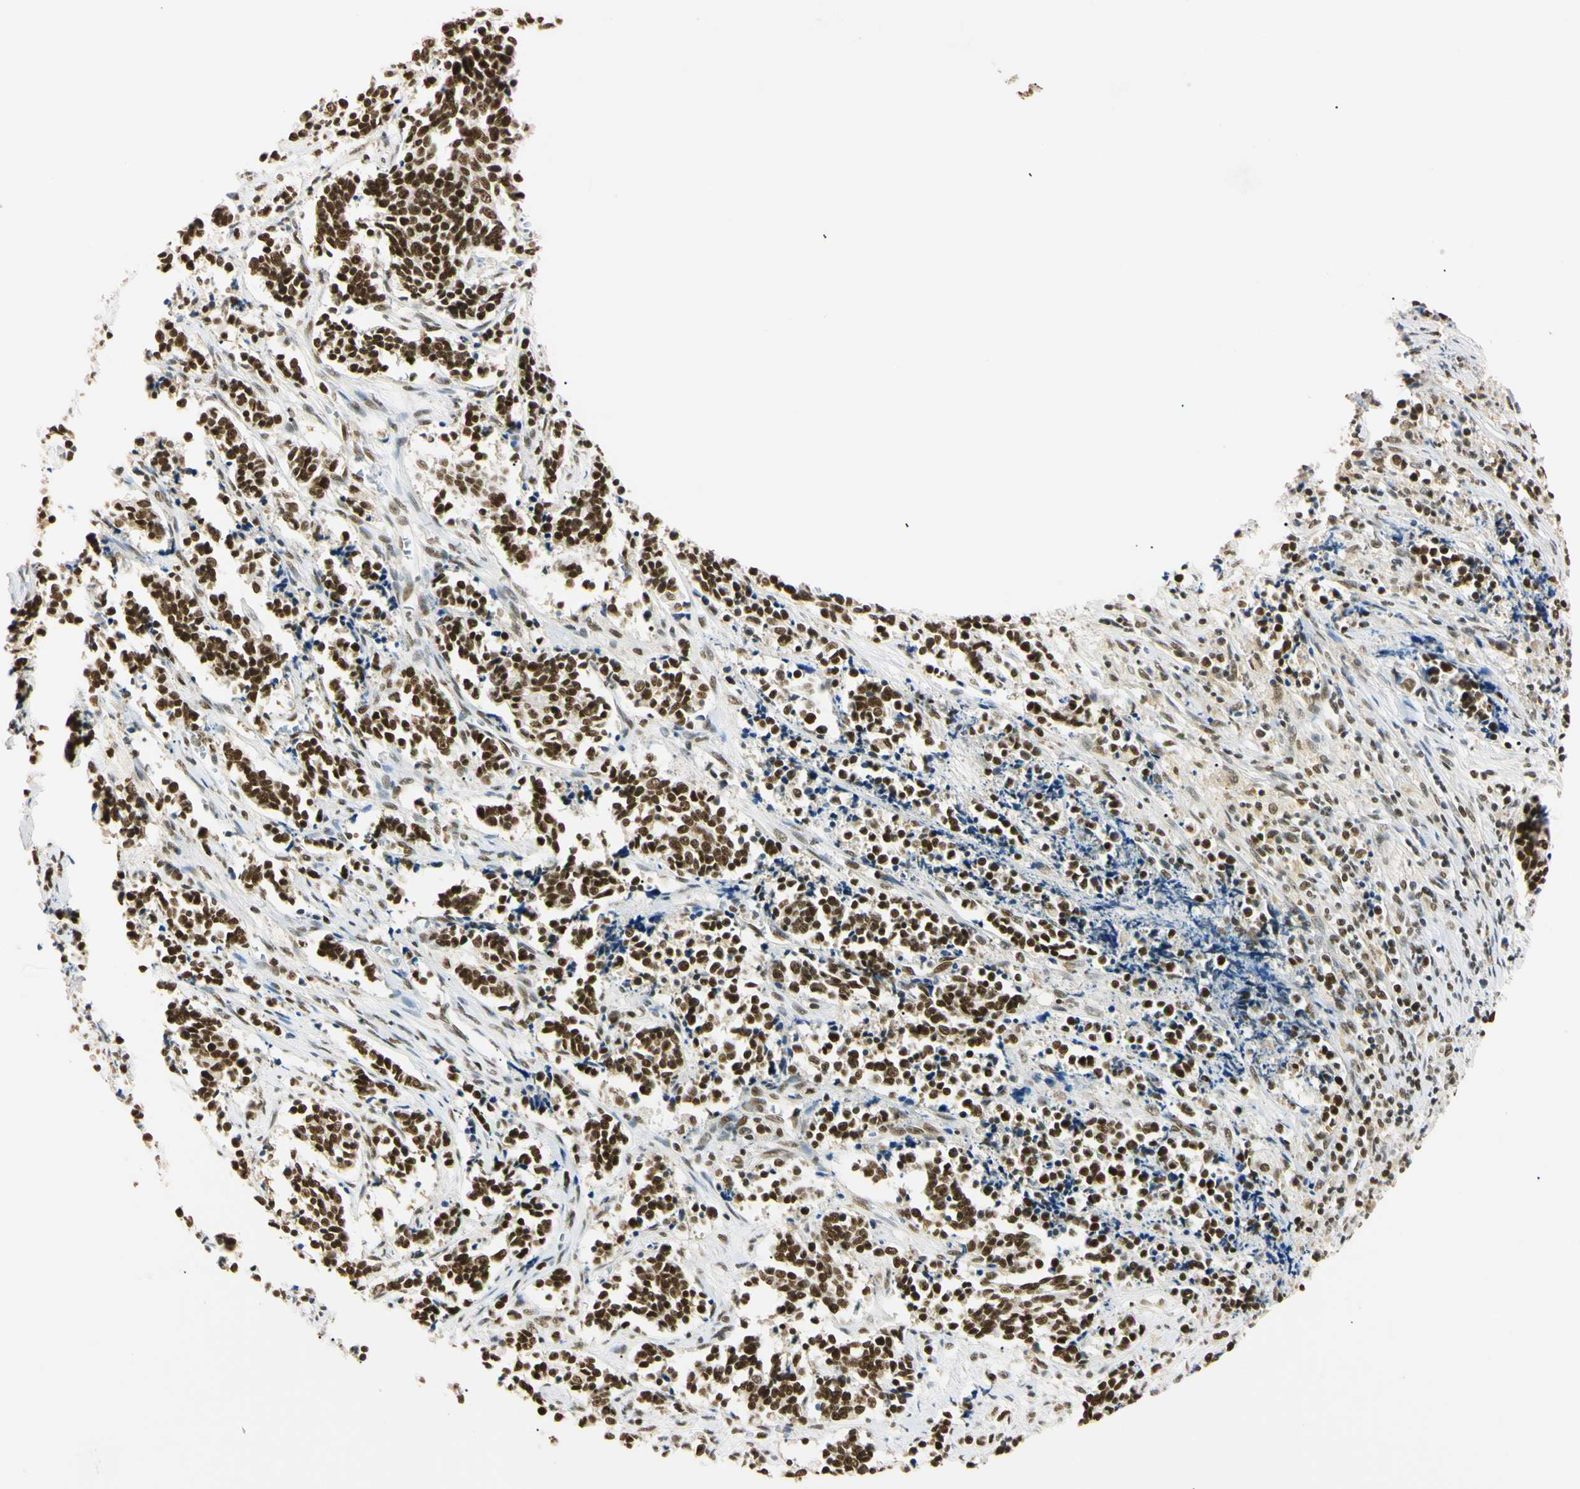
{"staining": {"intensity": "strong", "quantity": ">75%", "location": "nuclear"}, "tissue": "cervical cancer", "cell_type": "Tumor cells", "image_type": "cancer", "snomed": [{"axis": "morphology", "description": "Normal tissue, NOS"}, {"axis": "morphology", "description": "Squamous cell carcinoma, NOS"}, {"axis": "topography", "description": "Cervix"}], "caption": "Immunohistochemical staining of cervical squamous cell carcinoma demonstrates high levels of strong nuclear positivity in about >75% of tumor cells.", "gene": "SMARCA5", "patient": {"sex": "female", "age": 35}}